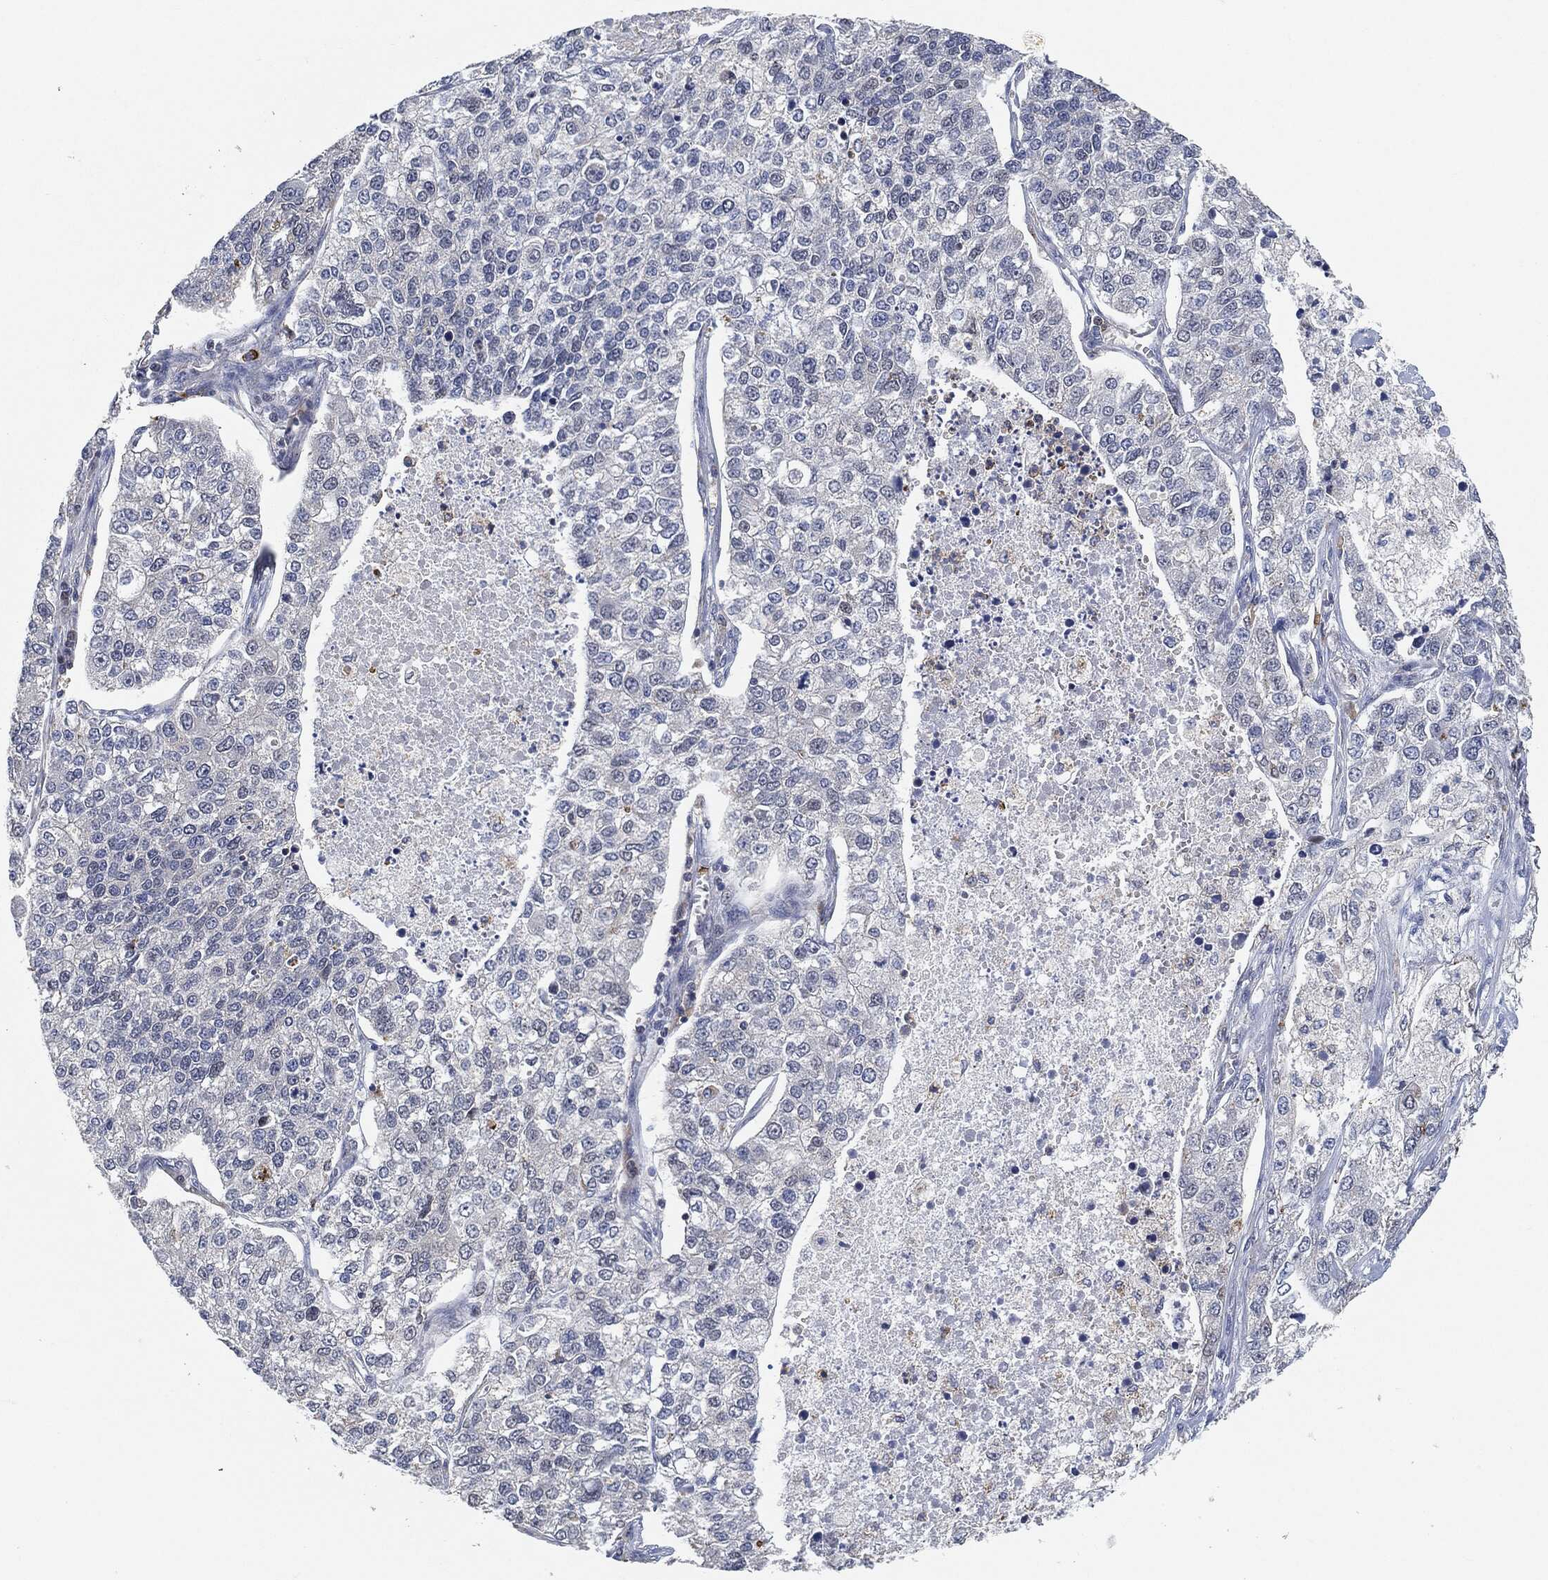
{"staining": {"intensity": "negative", "quantity": "none", "location": "none"}, "tissue": "lung cancer", "cell_type": "Tumor cells", "image_type": "cancer", "snomed": [{"axis": "morphology", "description": "Adenocarcinoma, NOS"}, {"axis": "topography", "description": "Lung"}], "caption": "Histopathology image shows no significant protein positivity in tumor cells of adenocarcinoma (lung).", "gene": "VSIG4", "patient": {"sex": "male", "age": 49}}